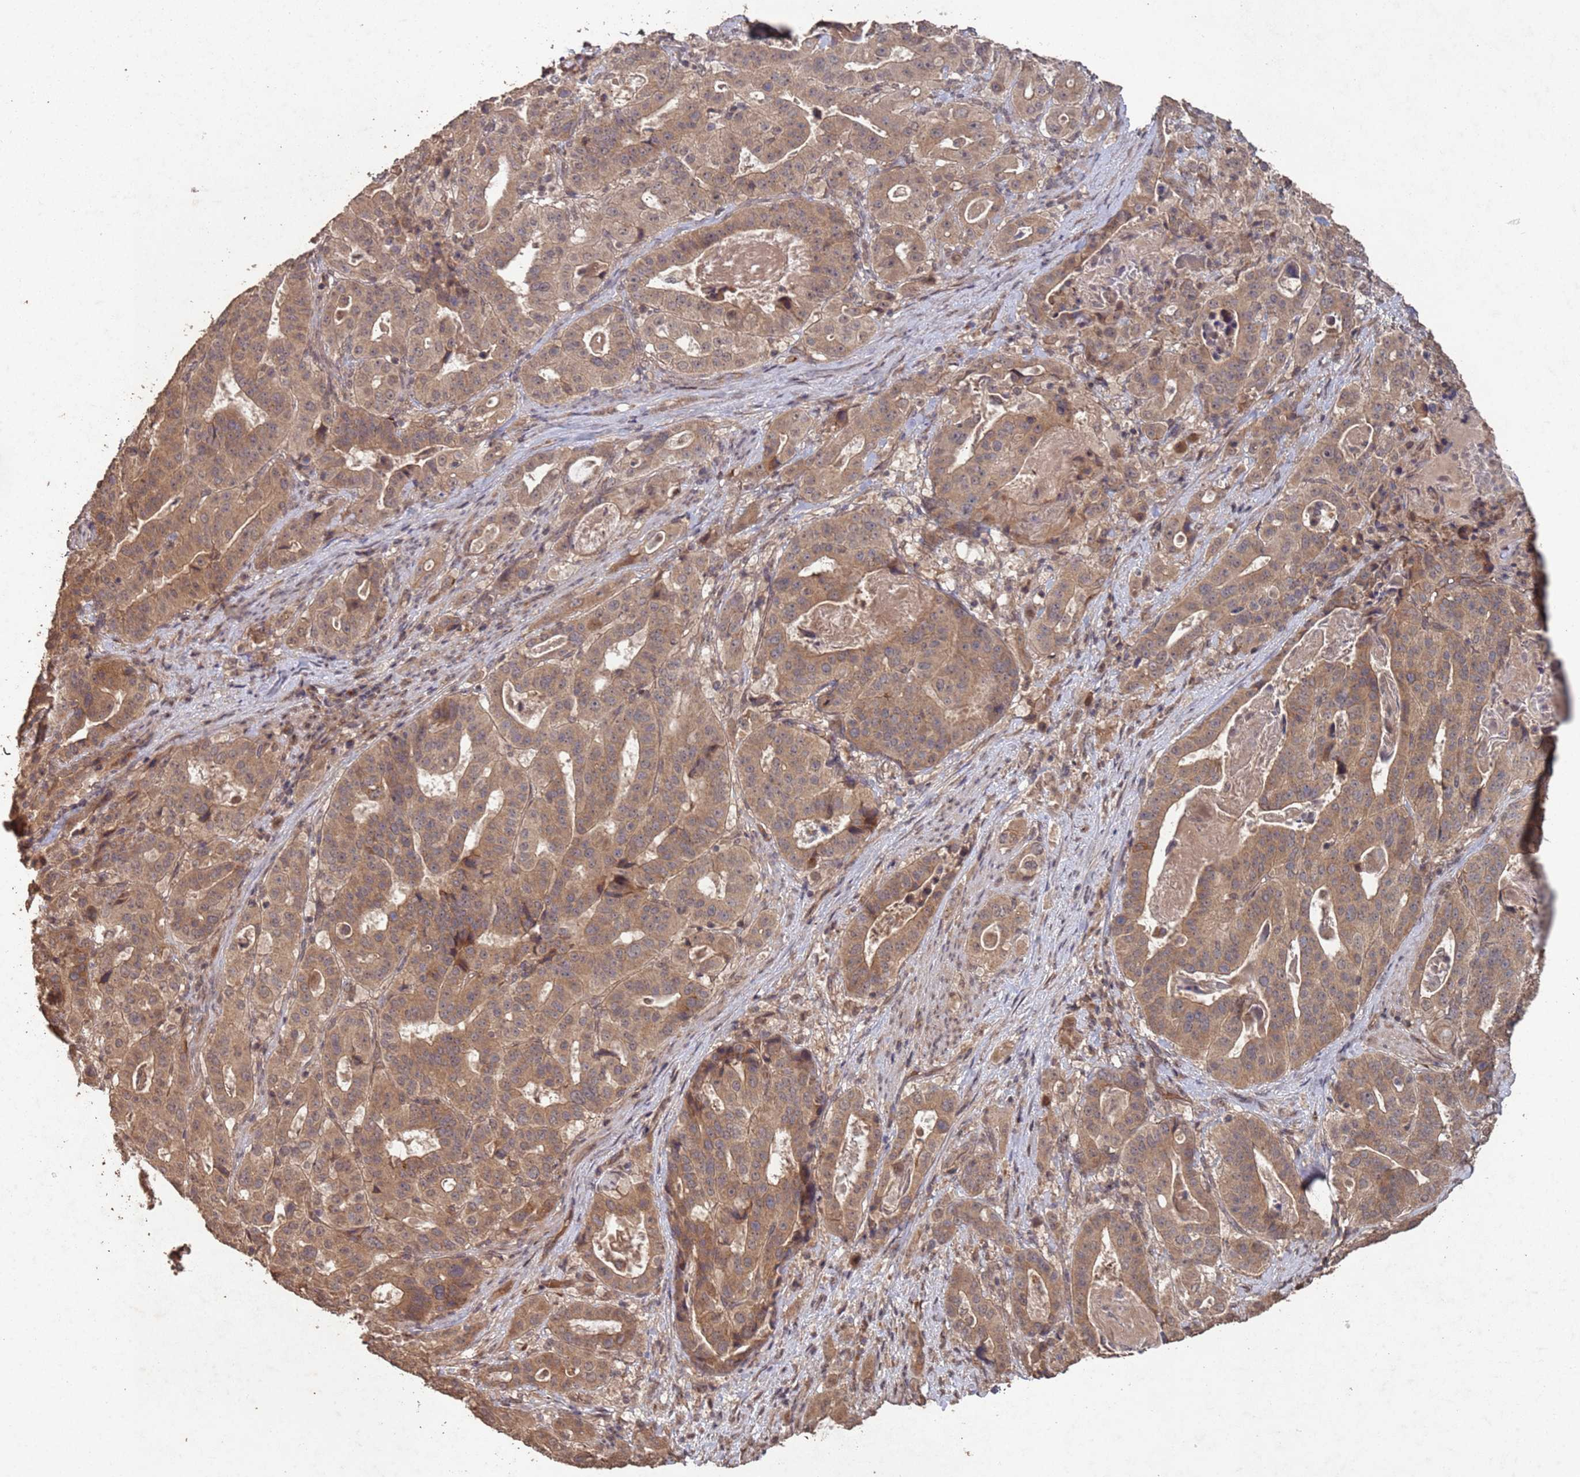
{"staining": {"intensity": "moderate", "quantity": ">75%", "location": "cytoplasmic/membranous"}, "tissue": "stomach cancer", "cell_type": "Tumor cells", "image_type": "cancer", "snomed": [{"axis": "morphology", "description": "Adenocarcinoma, NOS"}, {"axis": "topography", "description": "Stomach"}], "caption": "Immunohistochemical staining of stomach cancer demonstrates medium levels of moderate cytoplasmic/membranous protein staining in approximately >75% of tumor cells. The protein is shown in brown color, while the nuclei are stained blue.", "gene": "FRAT1", "patient": {"sex": "male", "age": 48}}